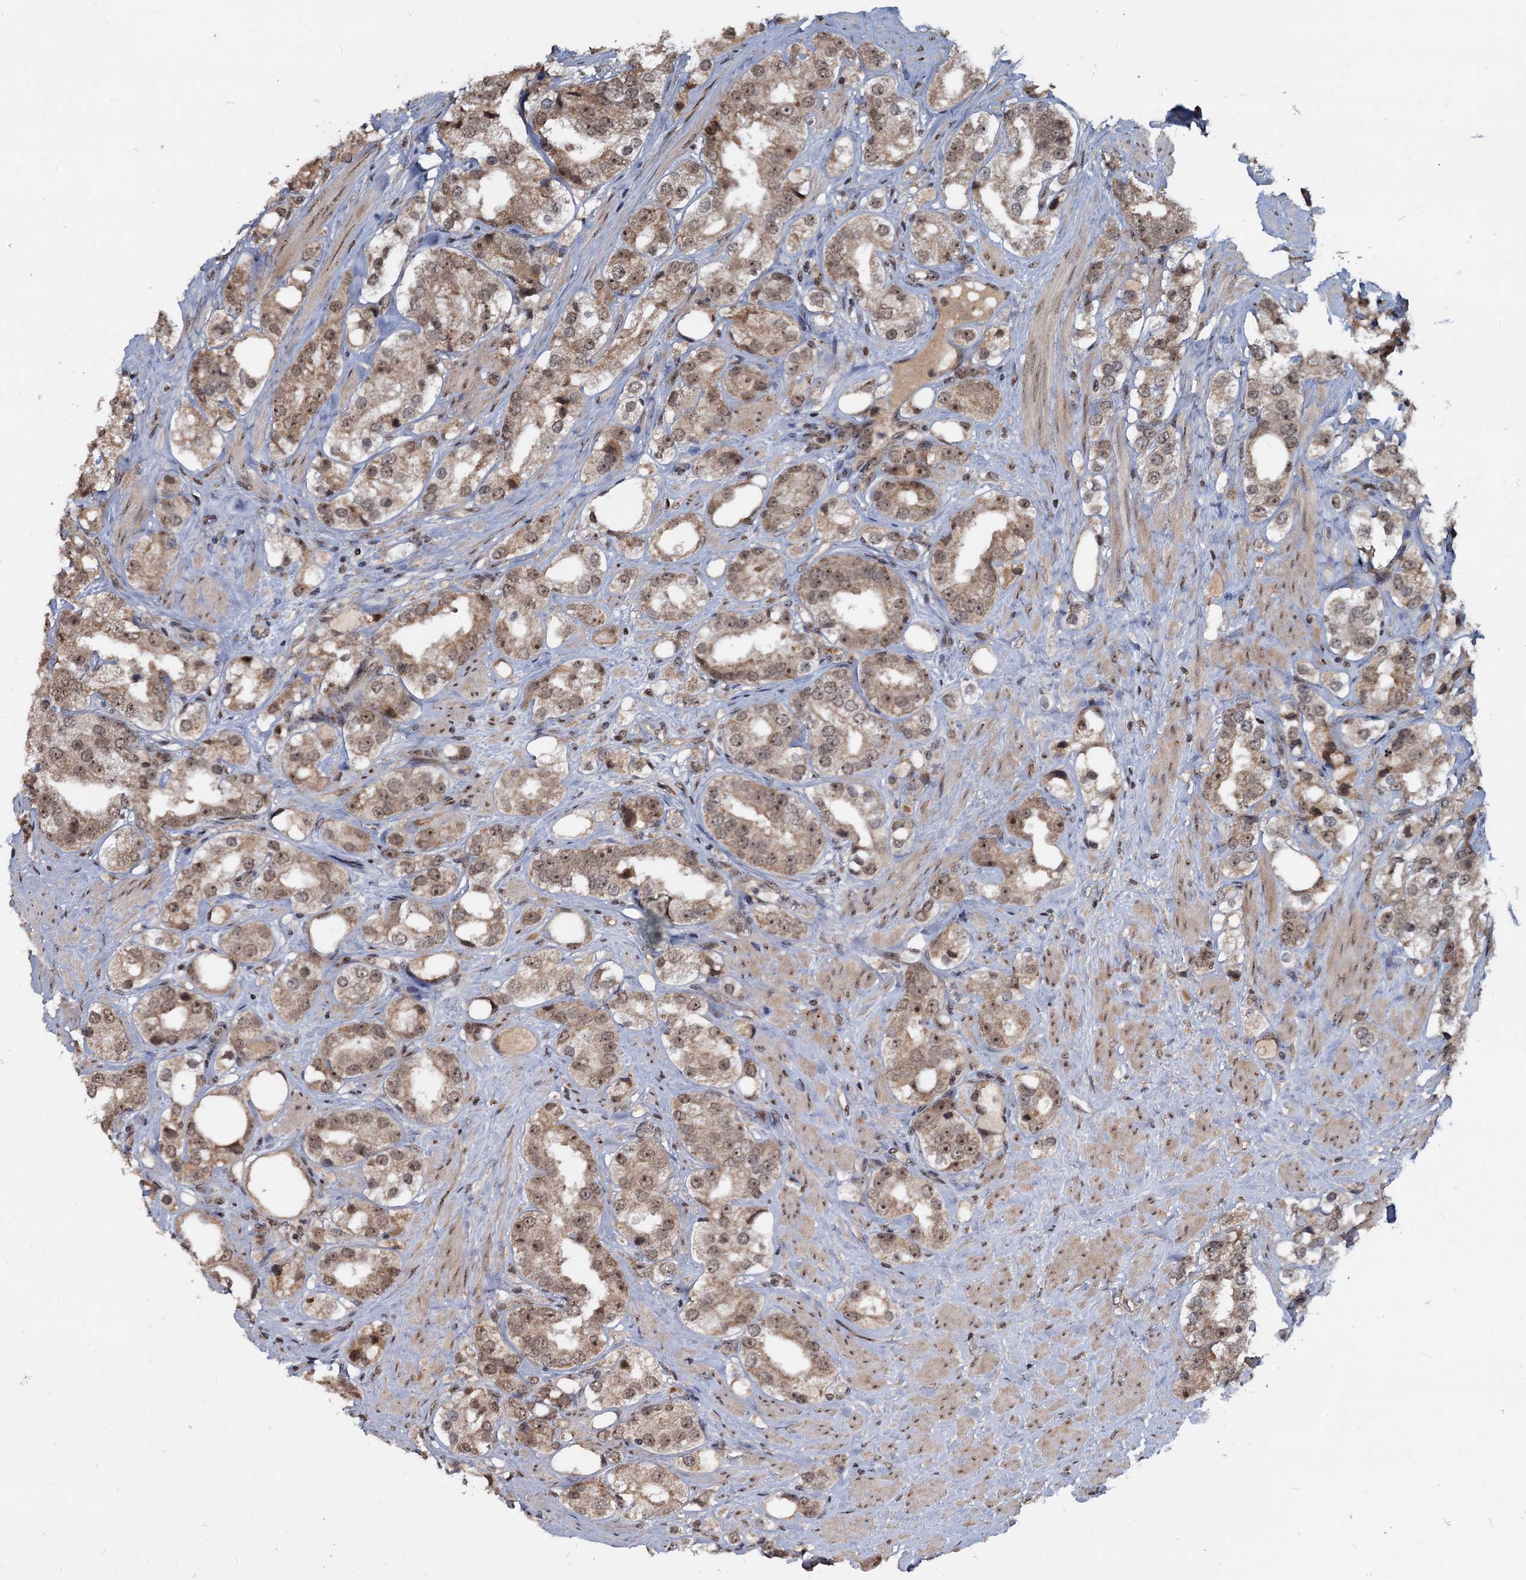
{"staining": {"intensity": "moderate", "quantity": ">75%", "location": "cytoplasmic/membranous,nuclear"}, "tissue": "prostate cancer", "cell_type": "Tumor cells", "image_type": "cancer", "snomed": [{"axis": "morphology", "description": "Adenocarcinoma, NOS"}, {"axis": "topography", "description": "Prostate"}], "caption": "Prostate adenocarcinoma stained with immunohistochemistry displays moderate cytoplasmic/membranous and nuclear expression in about >75% of tumor cells. Immunohistochemistry stains the protein in brown and the nuclei are stained blue.", "gene": "FAM216B", "patient": {"sex": "male", "age": 79}}